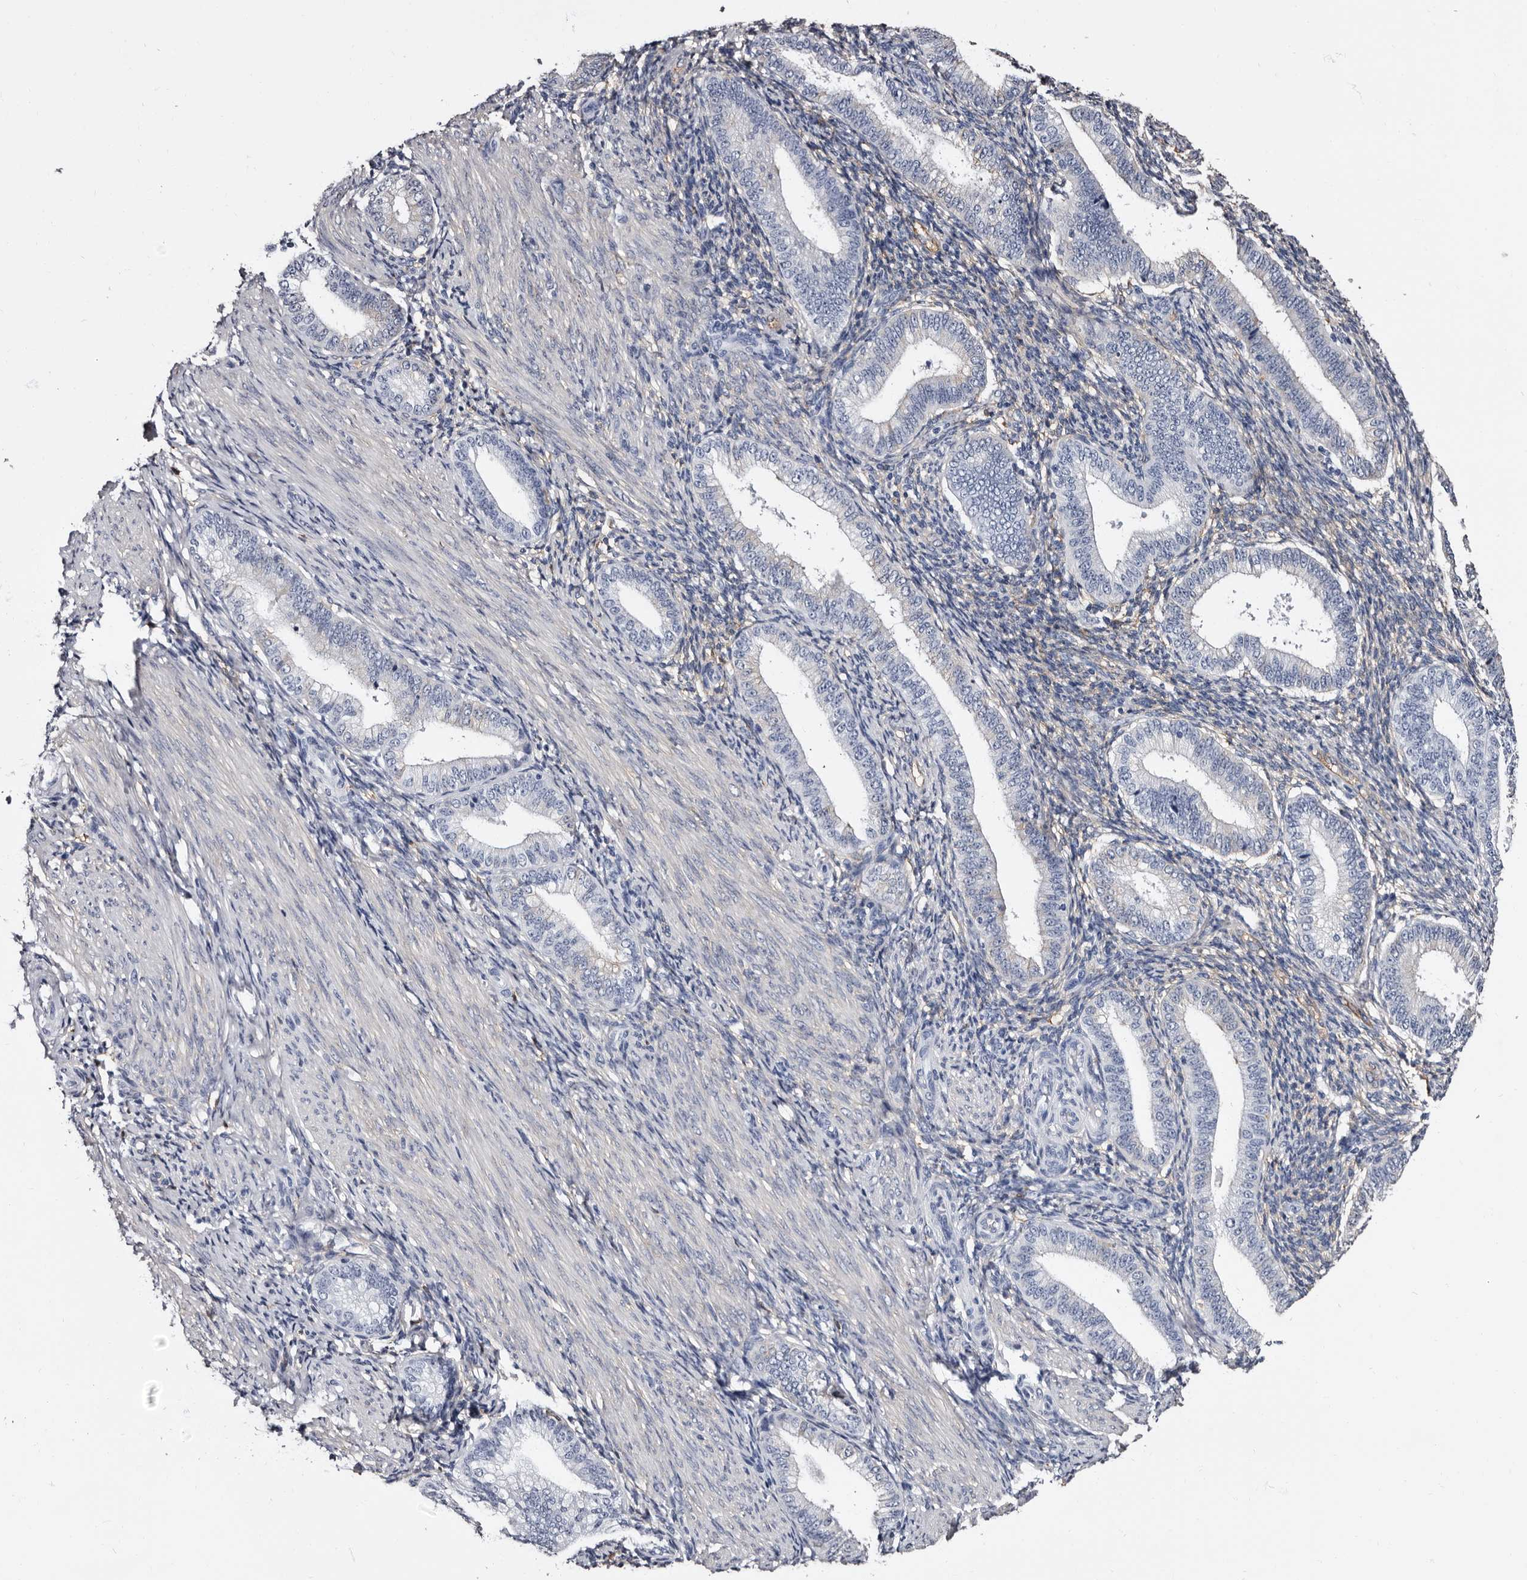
{"staining": {"intensity": "negative", "quantity": "none", "location": "none"}, "tissue": "endometrium", "cell_type": "Cells in endometrial stroma", "image_type": "normal", "snomed": [{"axis": "morphology", "description": "Normal tissue, NOS"}, {"axis": "topography", "description": "Endometrium"}], "caption": "Immunohistochemistry (IHC) image of benign endometrium: endometrium stained with DAB (3,3'-diaminobenzidine) demonstrates no significant protein staining in cells in endometrial stroma.", "gene": "EPB41L3", "patient": {"sex": "female", "age": 39}}